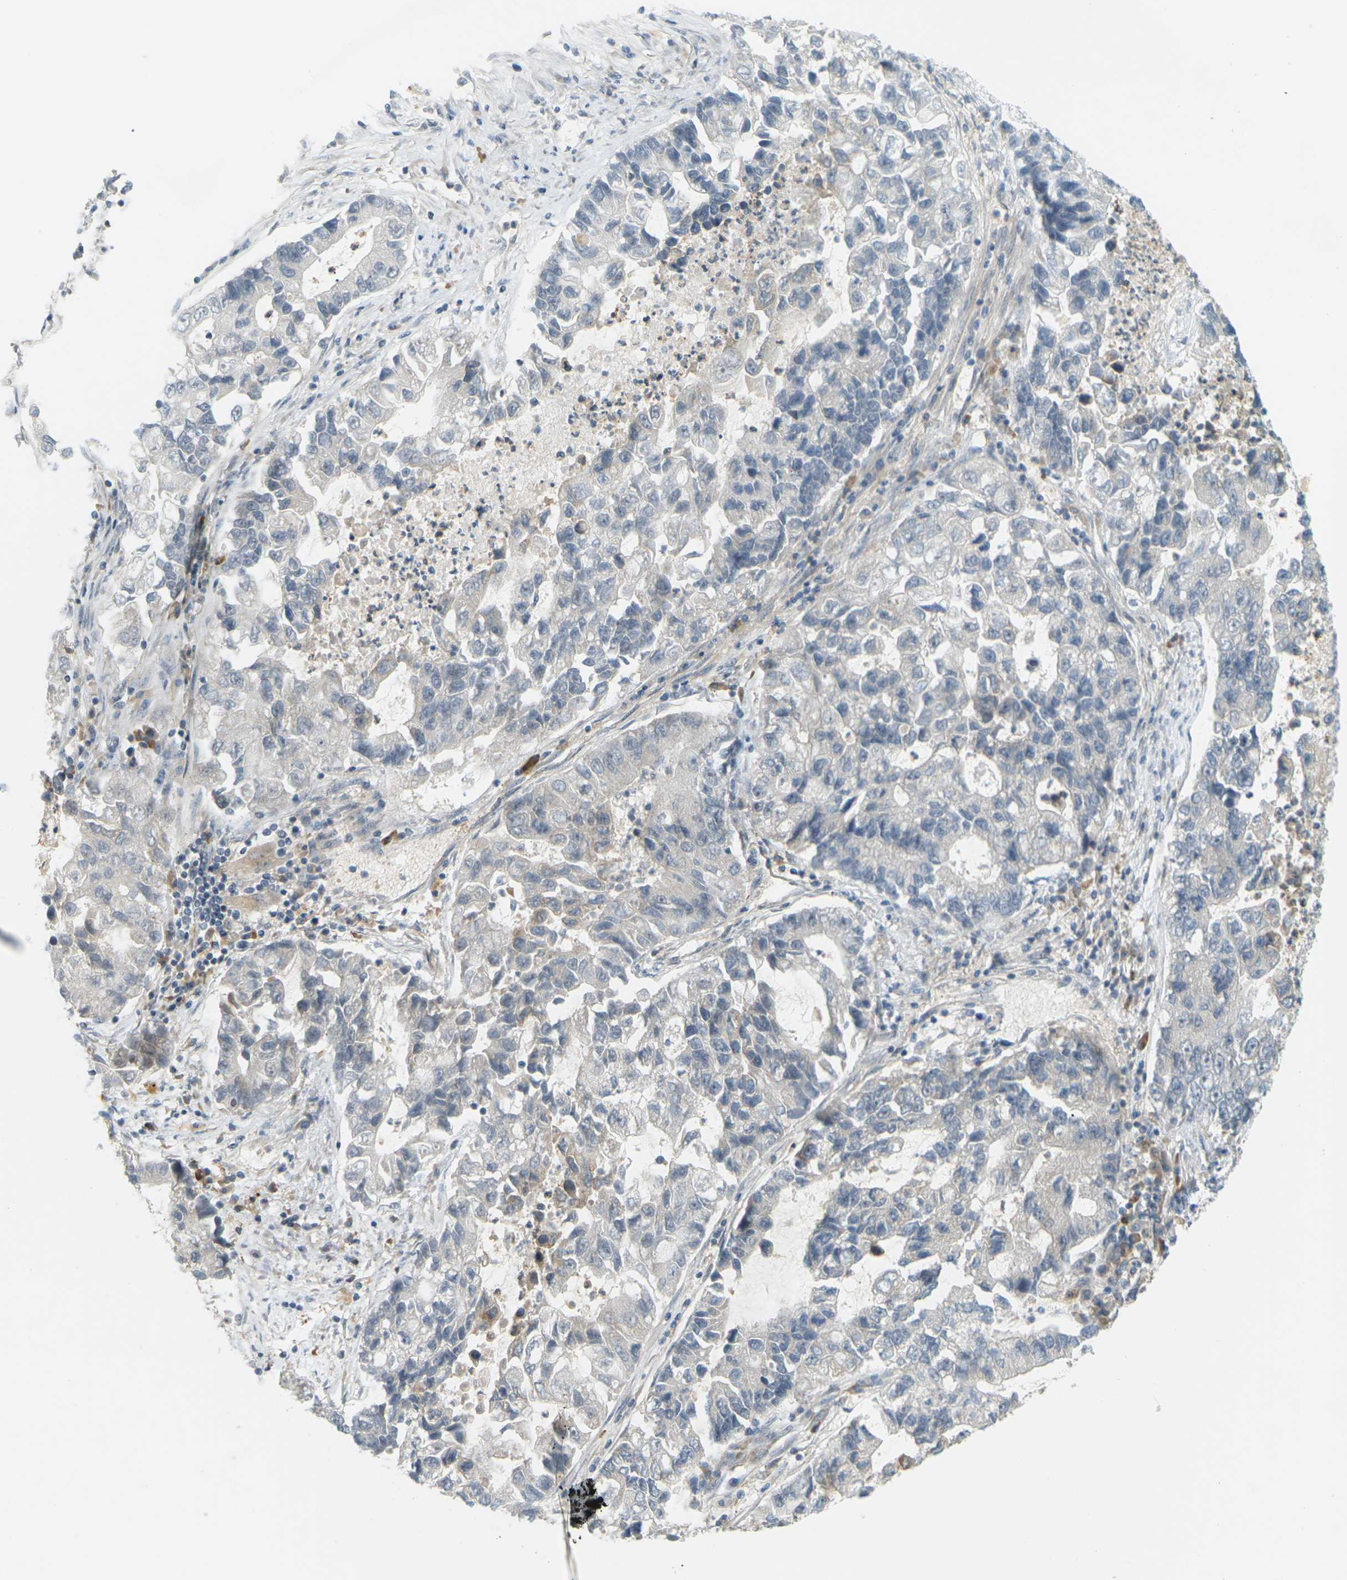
{"staining": {"intensity": "weak", "quantity": "<25%", "location": "cytoplasmic/membranous"}, "tissue": "lung cancer", "cell_type": "Tumor cells", "image_type": "cancer", "snomed": [{"axis": "morphology", "description": "Adenocarcinoma, NOS"}, {"axis": "topography", "description": "Lung"}], "caption": "Immunohistochemistry (IHC) micrograph of lung adenocarcinoma stained for a protein (brown), which demonstrates no positivity in tumor cells.", "gene": "SOCS6", "patient": {"sex": "female", "age": 51}}